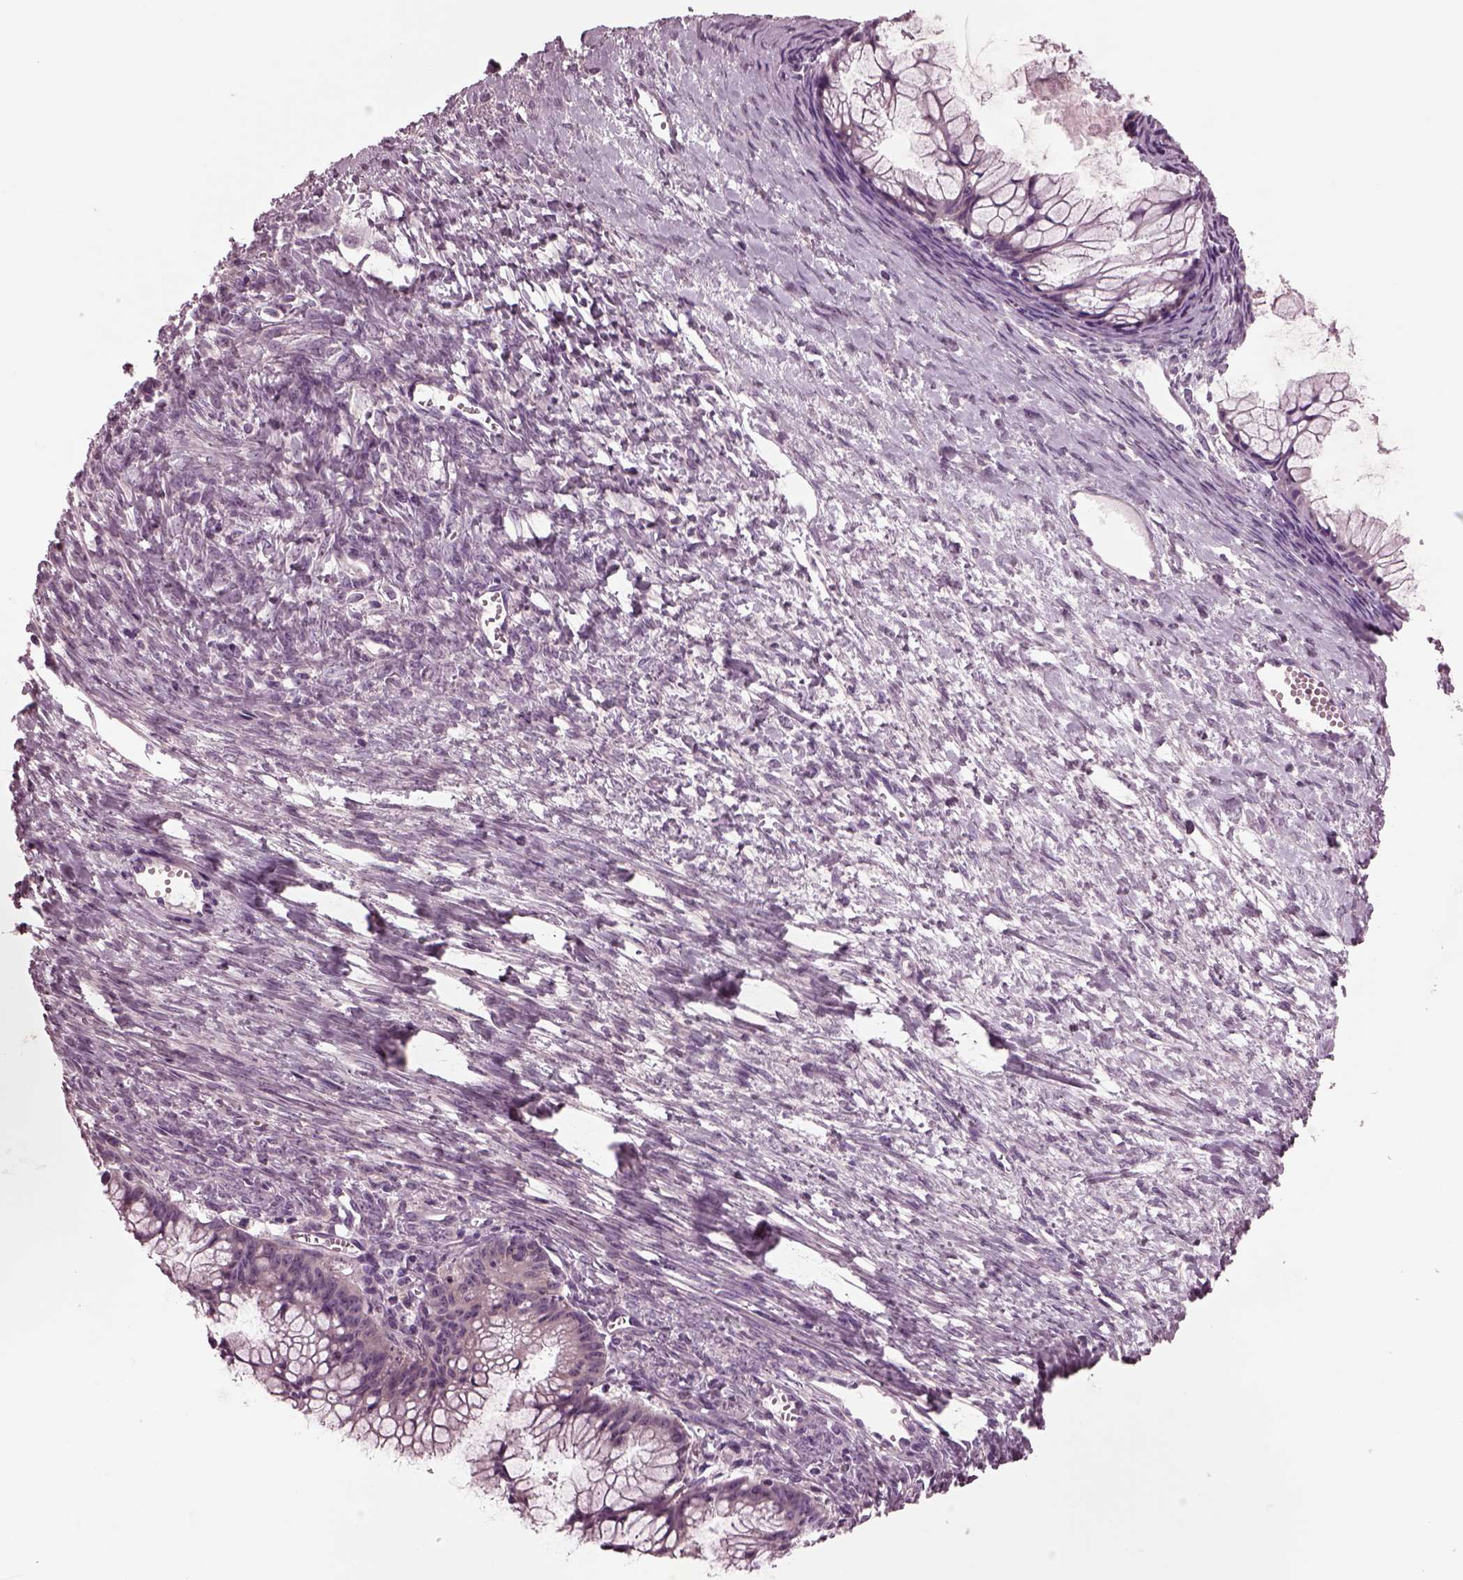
{"staining": {"intensity": "weak", "quantity": "<25%", "location": "cytoplasmic/membranous"}, "tissue": "ovarian cancer", "cell_type": "Tumor cells", "image_type": "cancer", "snomed": [{"axis": "morphology", "description": "Cystadenocarcinoma, mucinous, NOS"}, {"axis": "topography", "description": "Ovary"}], "caption": "Immunohistochemistry of ovarian cancer demonstrates no expression in tumor cells.", "gene": "AP4M1", "patient": {"sex": "female", "age": 41}}